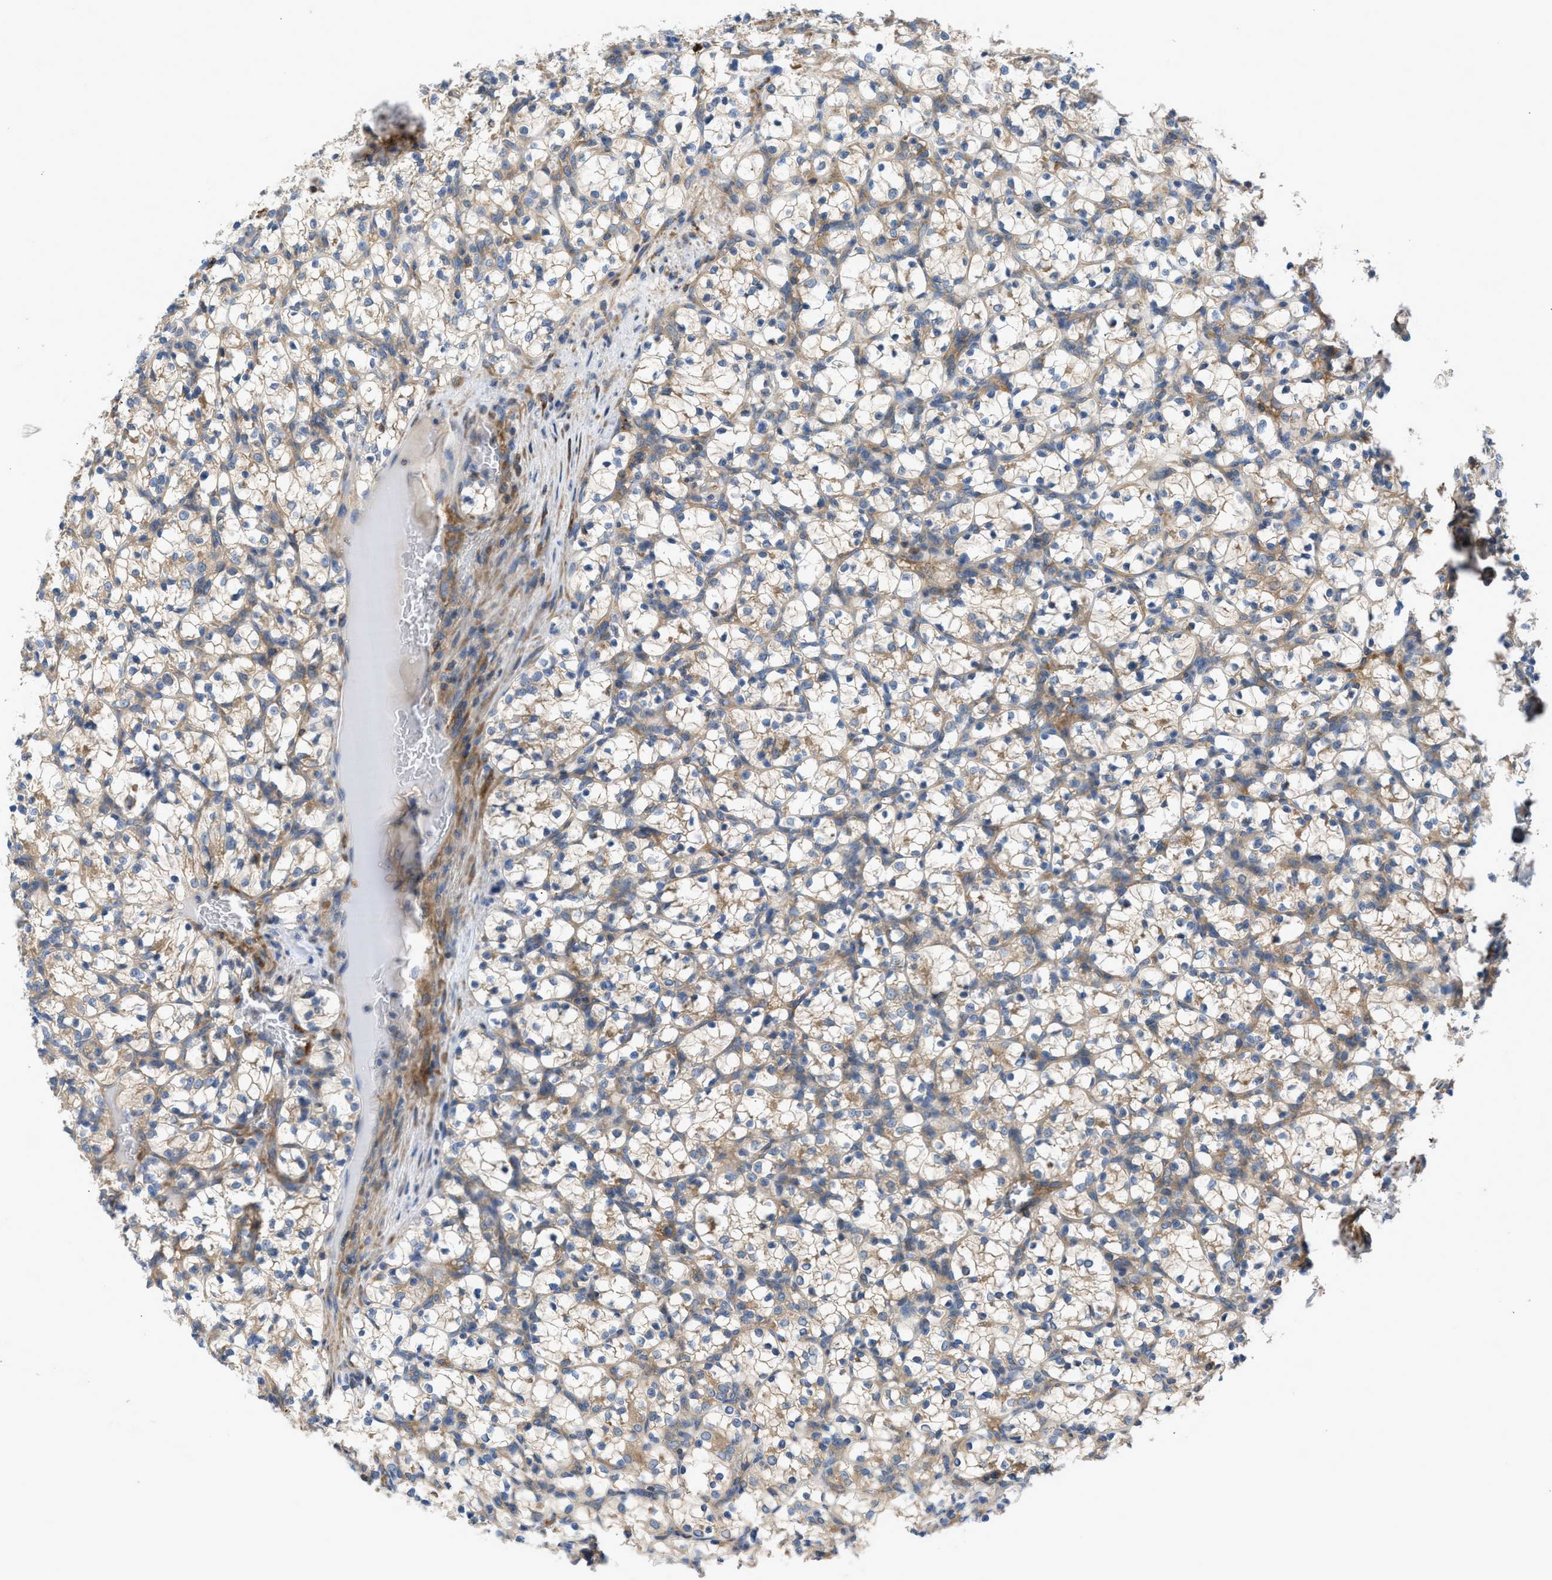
{"staining": {"intensity": "moderate", "quantity": "<25%", "location": "cytoplasmic/membranous"}, "tissue": "renal cancer", "cell_type": "Tumor cells", "image_type": "cancer", "snomed": [{"axis": "morphology", "description": "Adenocarcinoma, NOS"}, {"axis": "topography", "description": "Kidney"}], "caption": "The histopathology image demonstrates staining of renal adenocarcinoma, revealing moderate cytoplasmic/membranous protein expression (brown color) within tumor cells.", "gene": "CHKB", "patient": {"sex": "female", "age": 69}}